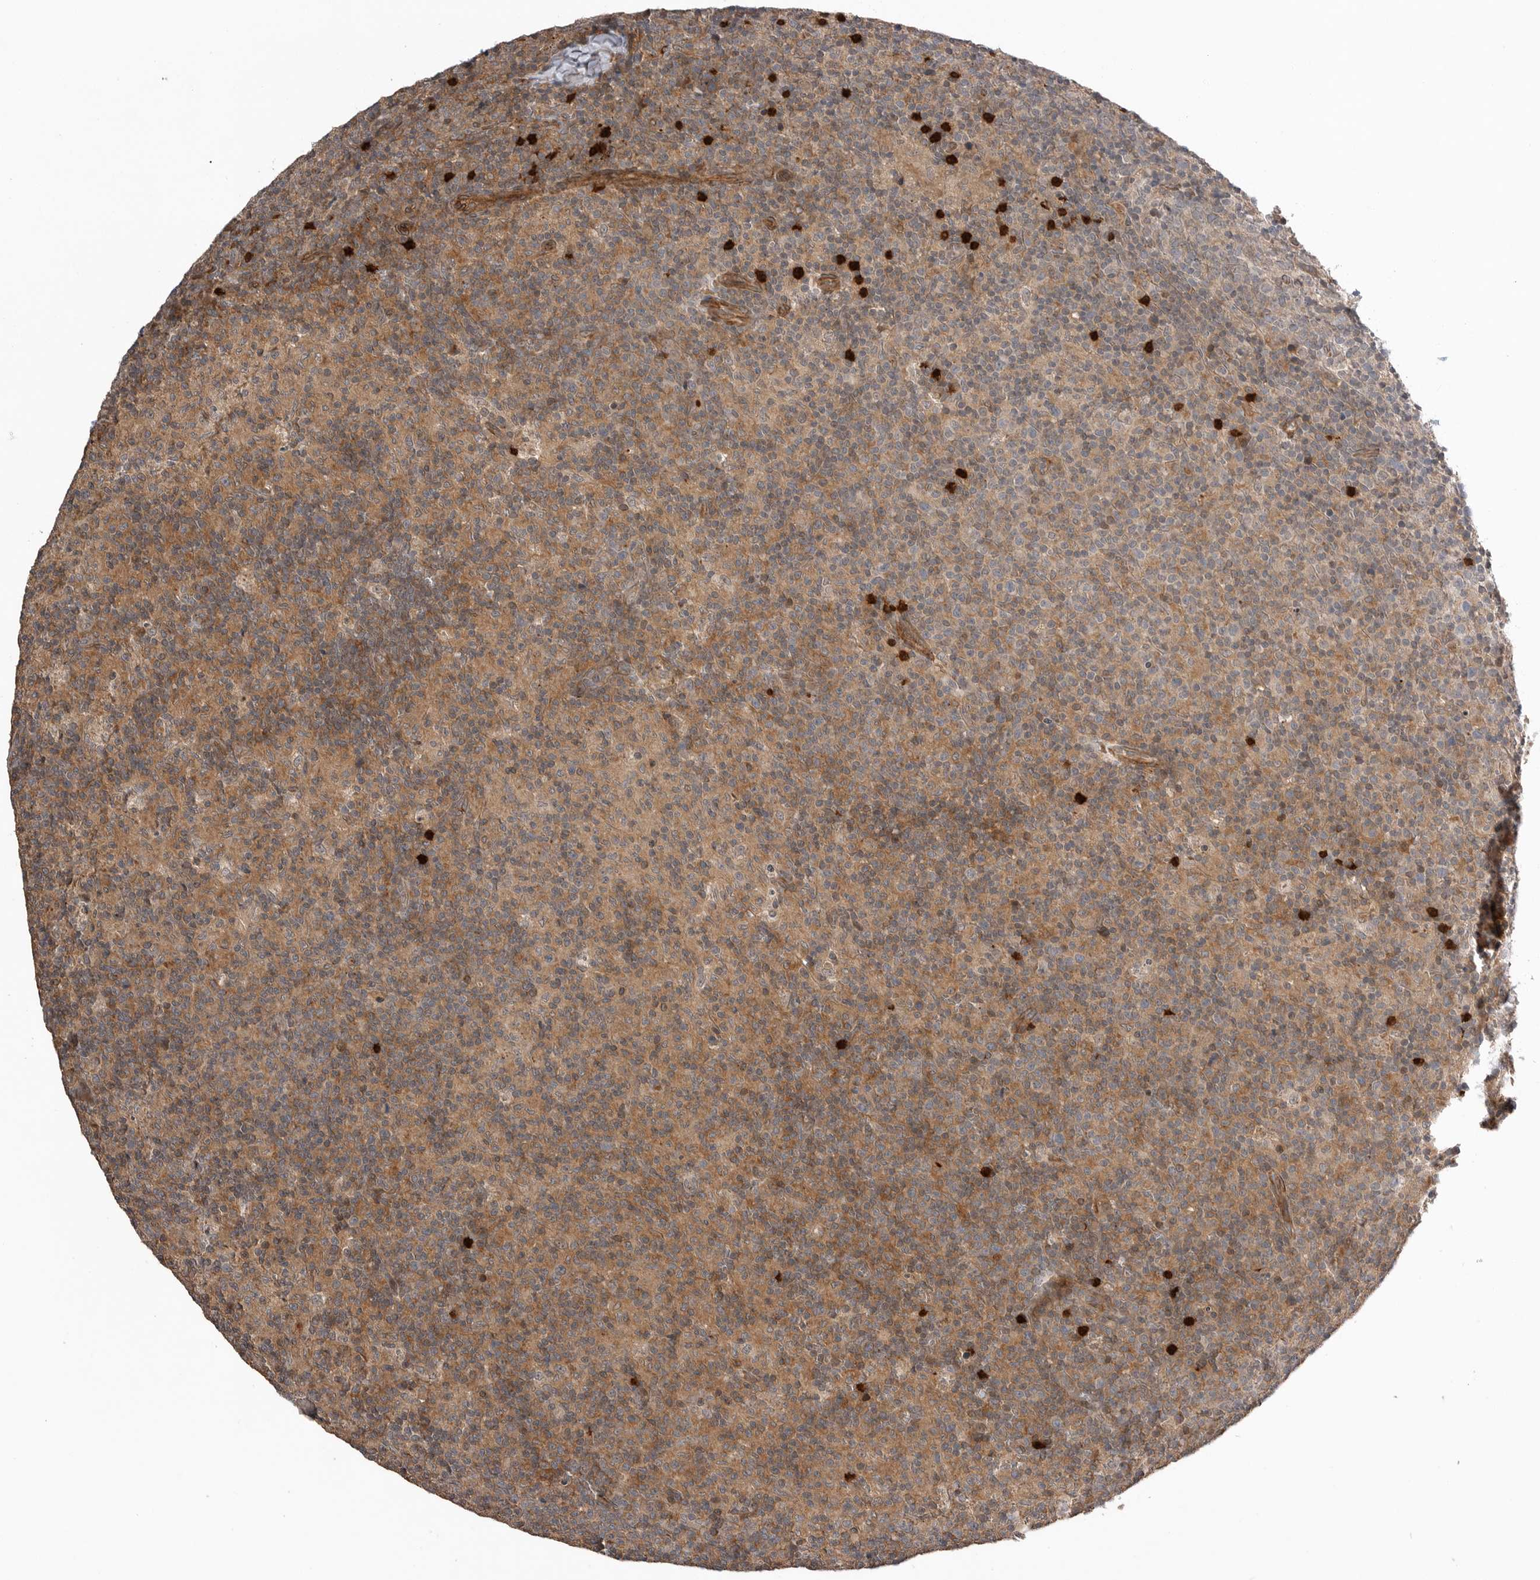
{"staining": {"intensity": "weak", "quantity": "25%-75%", "location": "cytoplasmic/membranous"}, "tissue": "lymph node", "cell_type": "Germinal center cells", "image_type": "normal", "snomed": [{"axis": "morphology", "description": "Normal tissue, NOS"}, {"axis": "morphology", "description": "Inflammation, NOS"}, {"axis": "topography", "description": "Lymph node"}], "caption": "Immunohistochemistry micrograph of benign lymph node: lymph node stained using IHC exhibits low levels of weak protein expression localized specifically in the cytoplasmic/membranous of germinal center cells, appearing as a cytoplasmic/membranous brown color.", "gene": "PEAK1", "patient": {"sex": "male", "age": 55}}